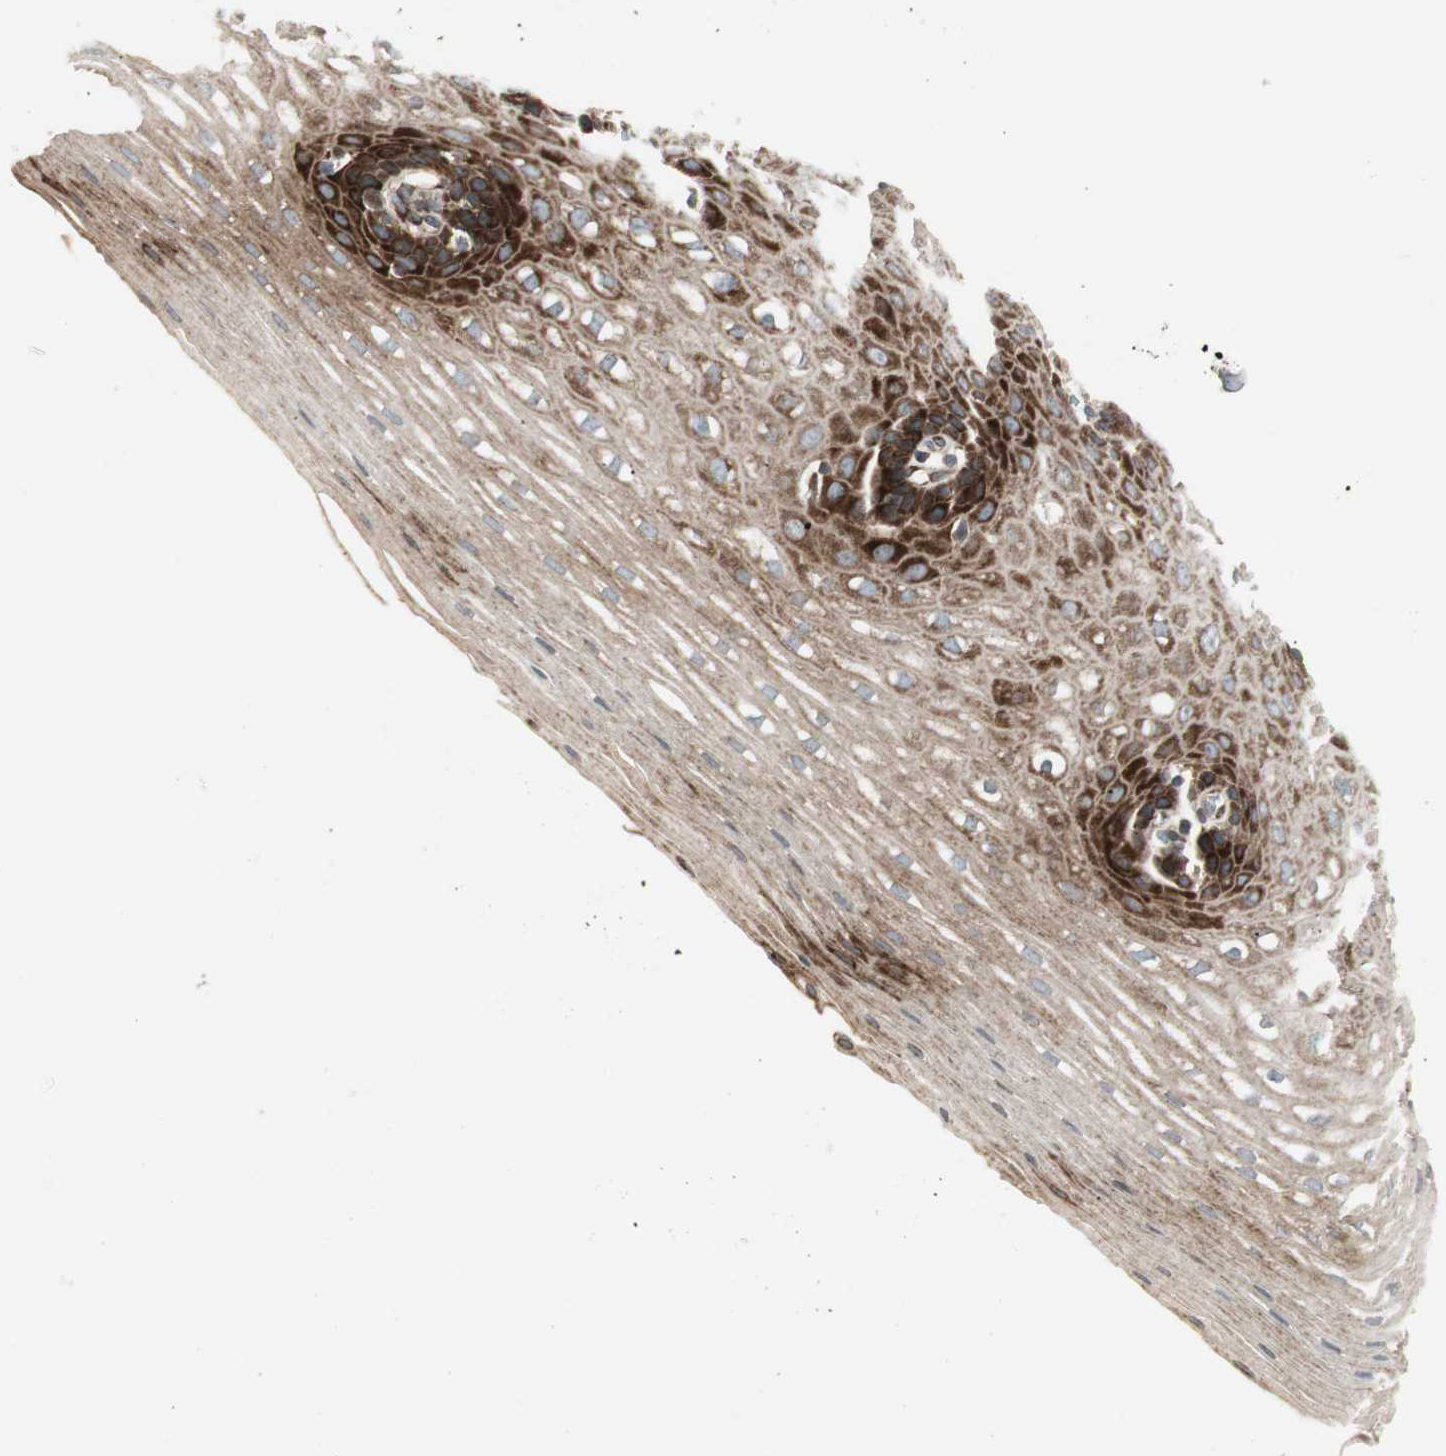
{"staining": {"intensity": "strong", "quantity": "<25%", "location": "cytoplasmic/membranous"}, "tissue": "esophagus", "cell_type": "Squamous epithelial cells", "image_type": "normal", "snomed": [{"axis": "morphology", "description": "Normal tissue, NOS"}, {"axis": "topography", "description": "Esophagus"}], "caption": "Benign esophagus displays strong cytoplasmic/membranous positivity in approximately <25% of squamous epithelial cells, visualized by immunohistochemistry.", "gene": "PPP2R5E", "patient": {"sex": "male", "age": 48}}